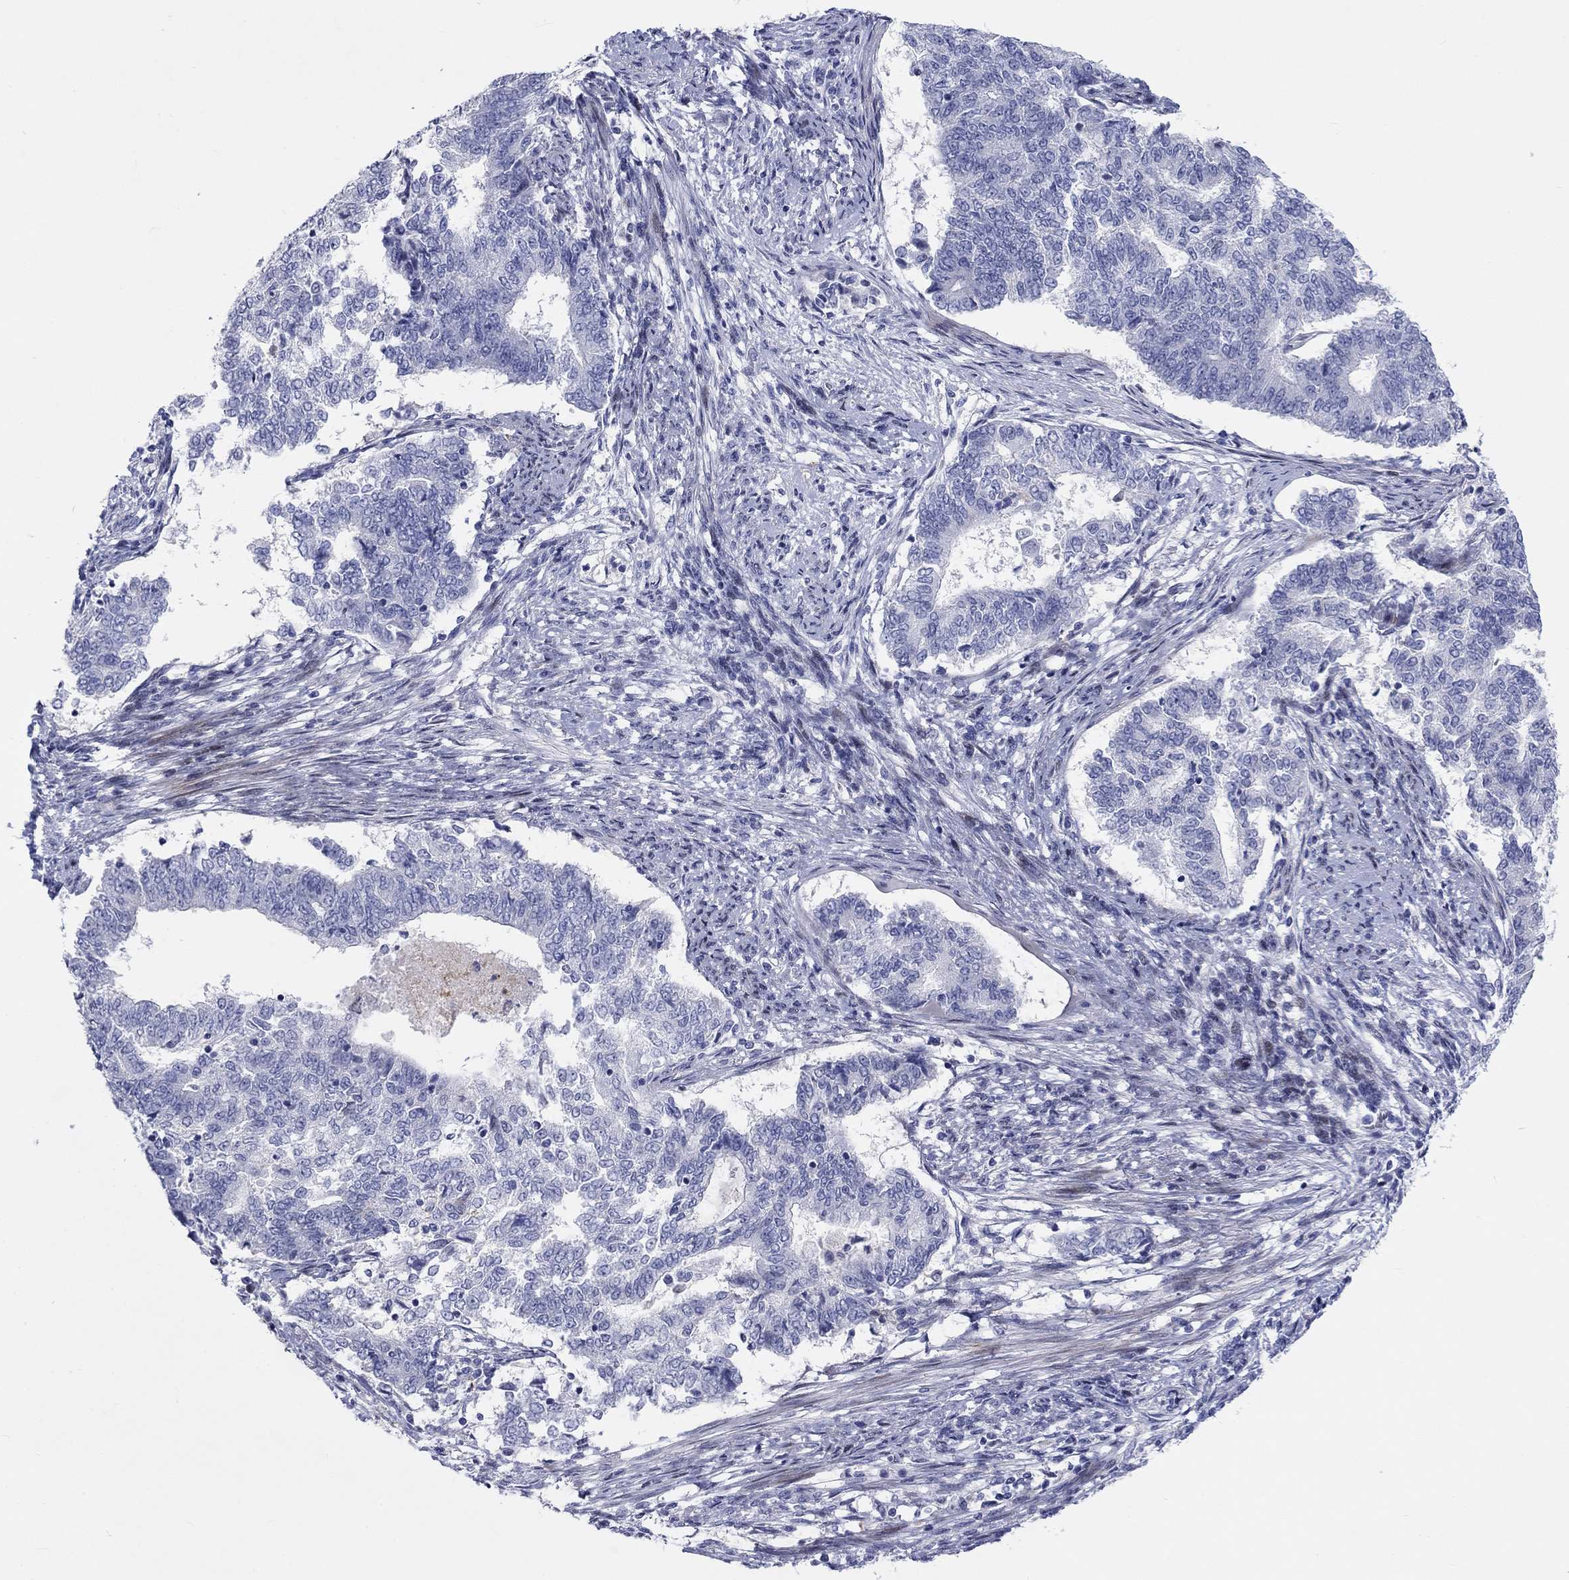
{"staining": {"intensity": "negative", "quantity": "none", "location": "none"}, "tissue": "endometrial cancer", "cell_type": "Tumor cells", "image_type": "cancer", "snomed": [{"axis": "morphology", "description": "Adenocarcinoma, NOS"}, {"axis": "topography", "description": "Endometrium"}], "caption": "Tumor cells are negative for brown protein staining in endometrial cancer (adenocarcinoma).", "gene": "ARHGAP36", "patient": {"sex": "female", "age": 65}}